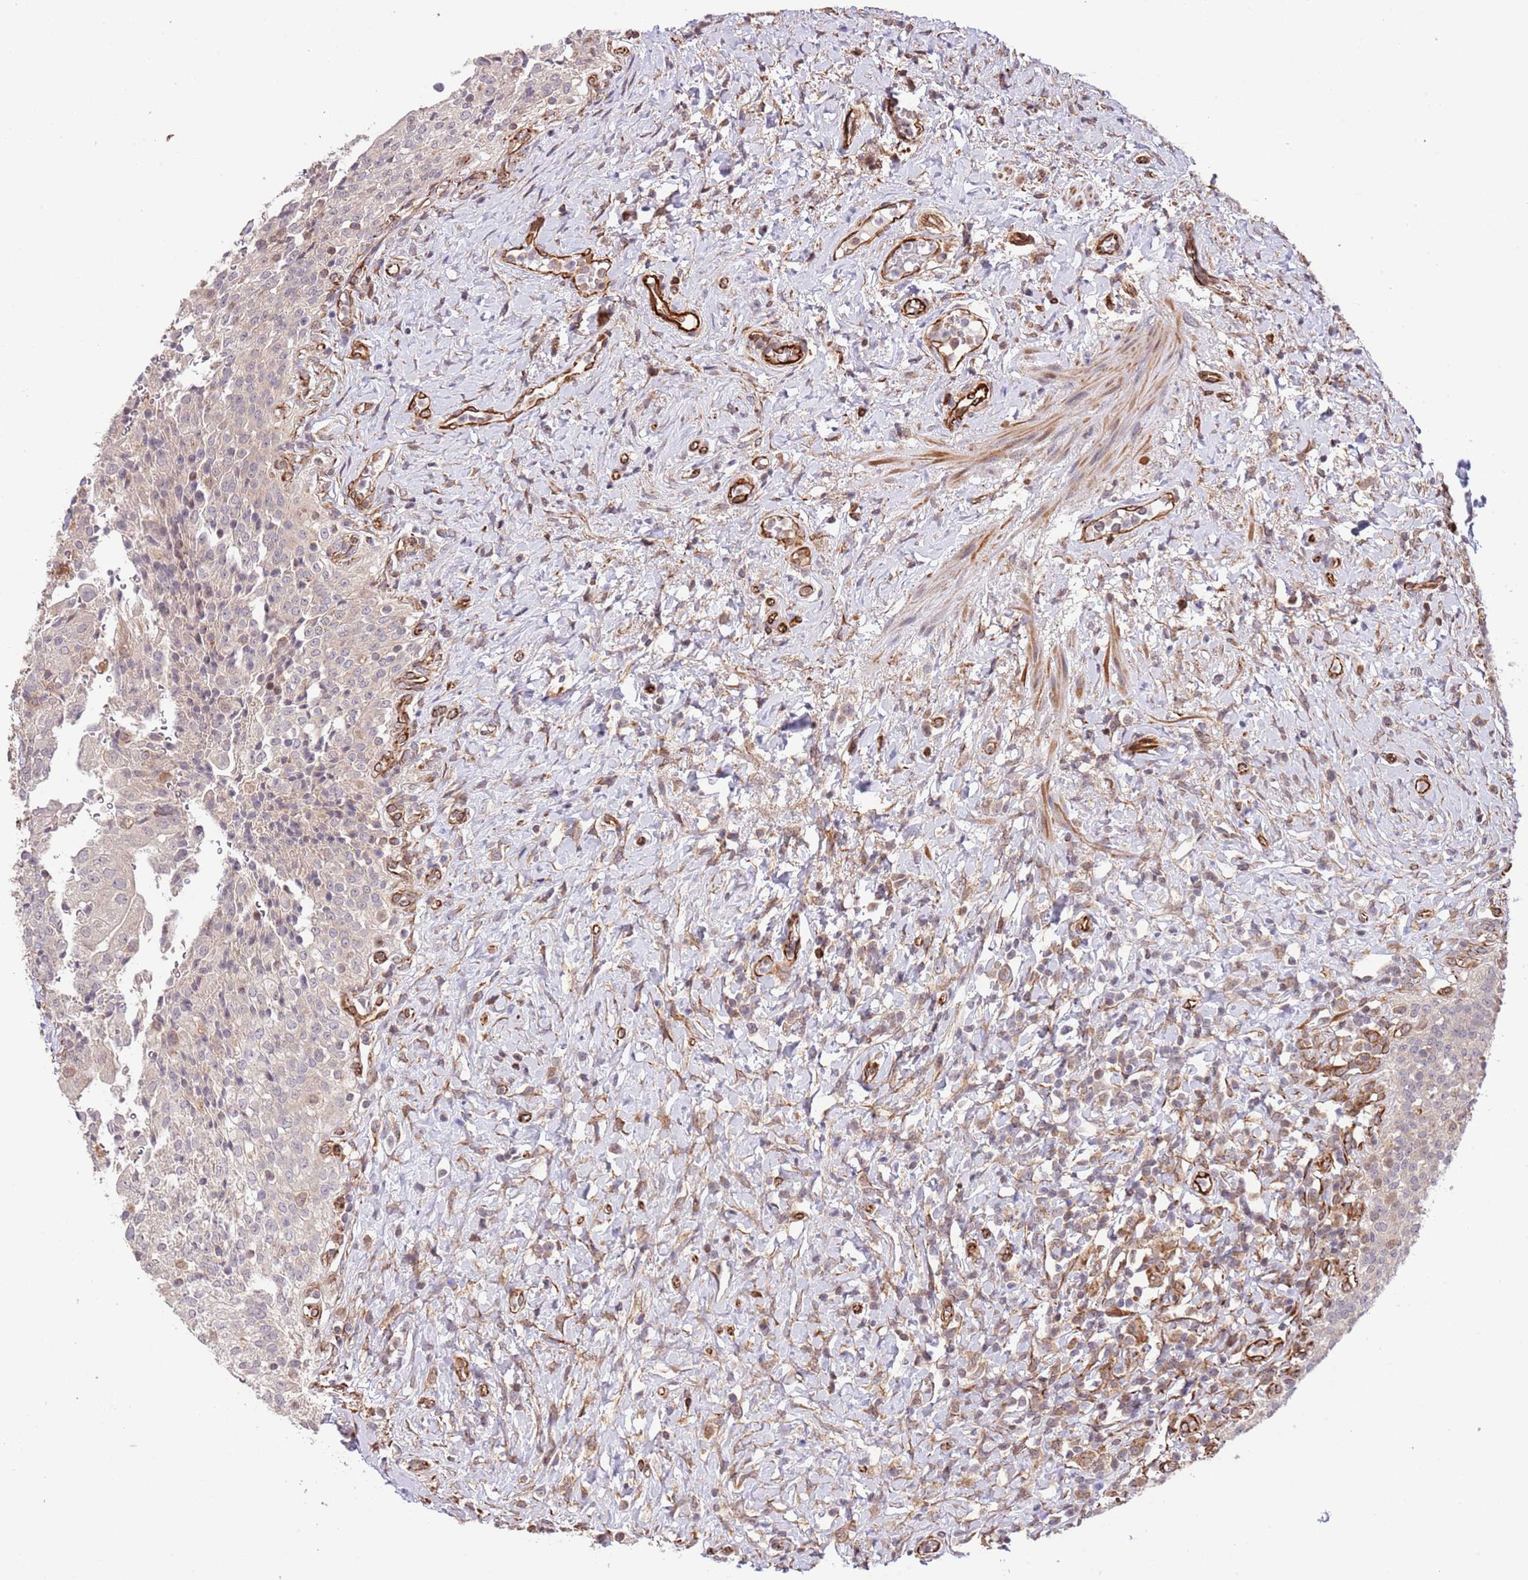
{"staining": {"intensity": "negative", "quantity": "none", "location": "none"}, "tissue": "urinary bladder", "cell_type": "Urothelial cells", "image_type": "normal", "snomed": [{"axis": "morphology", "description": "Normal tissue, NOS"}, {"axis": "morphology", "description": "Inflammation, NOS"}, {"axis": "topography", "description": "Urinary bladder"}], "caption": "An image of urinary bladder stained for a protein demonstrates no brown staining in urothelial cells.", "gene": "NEK3", "patient": {"sex": "male", "age": 64}}